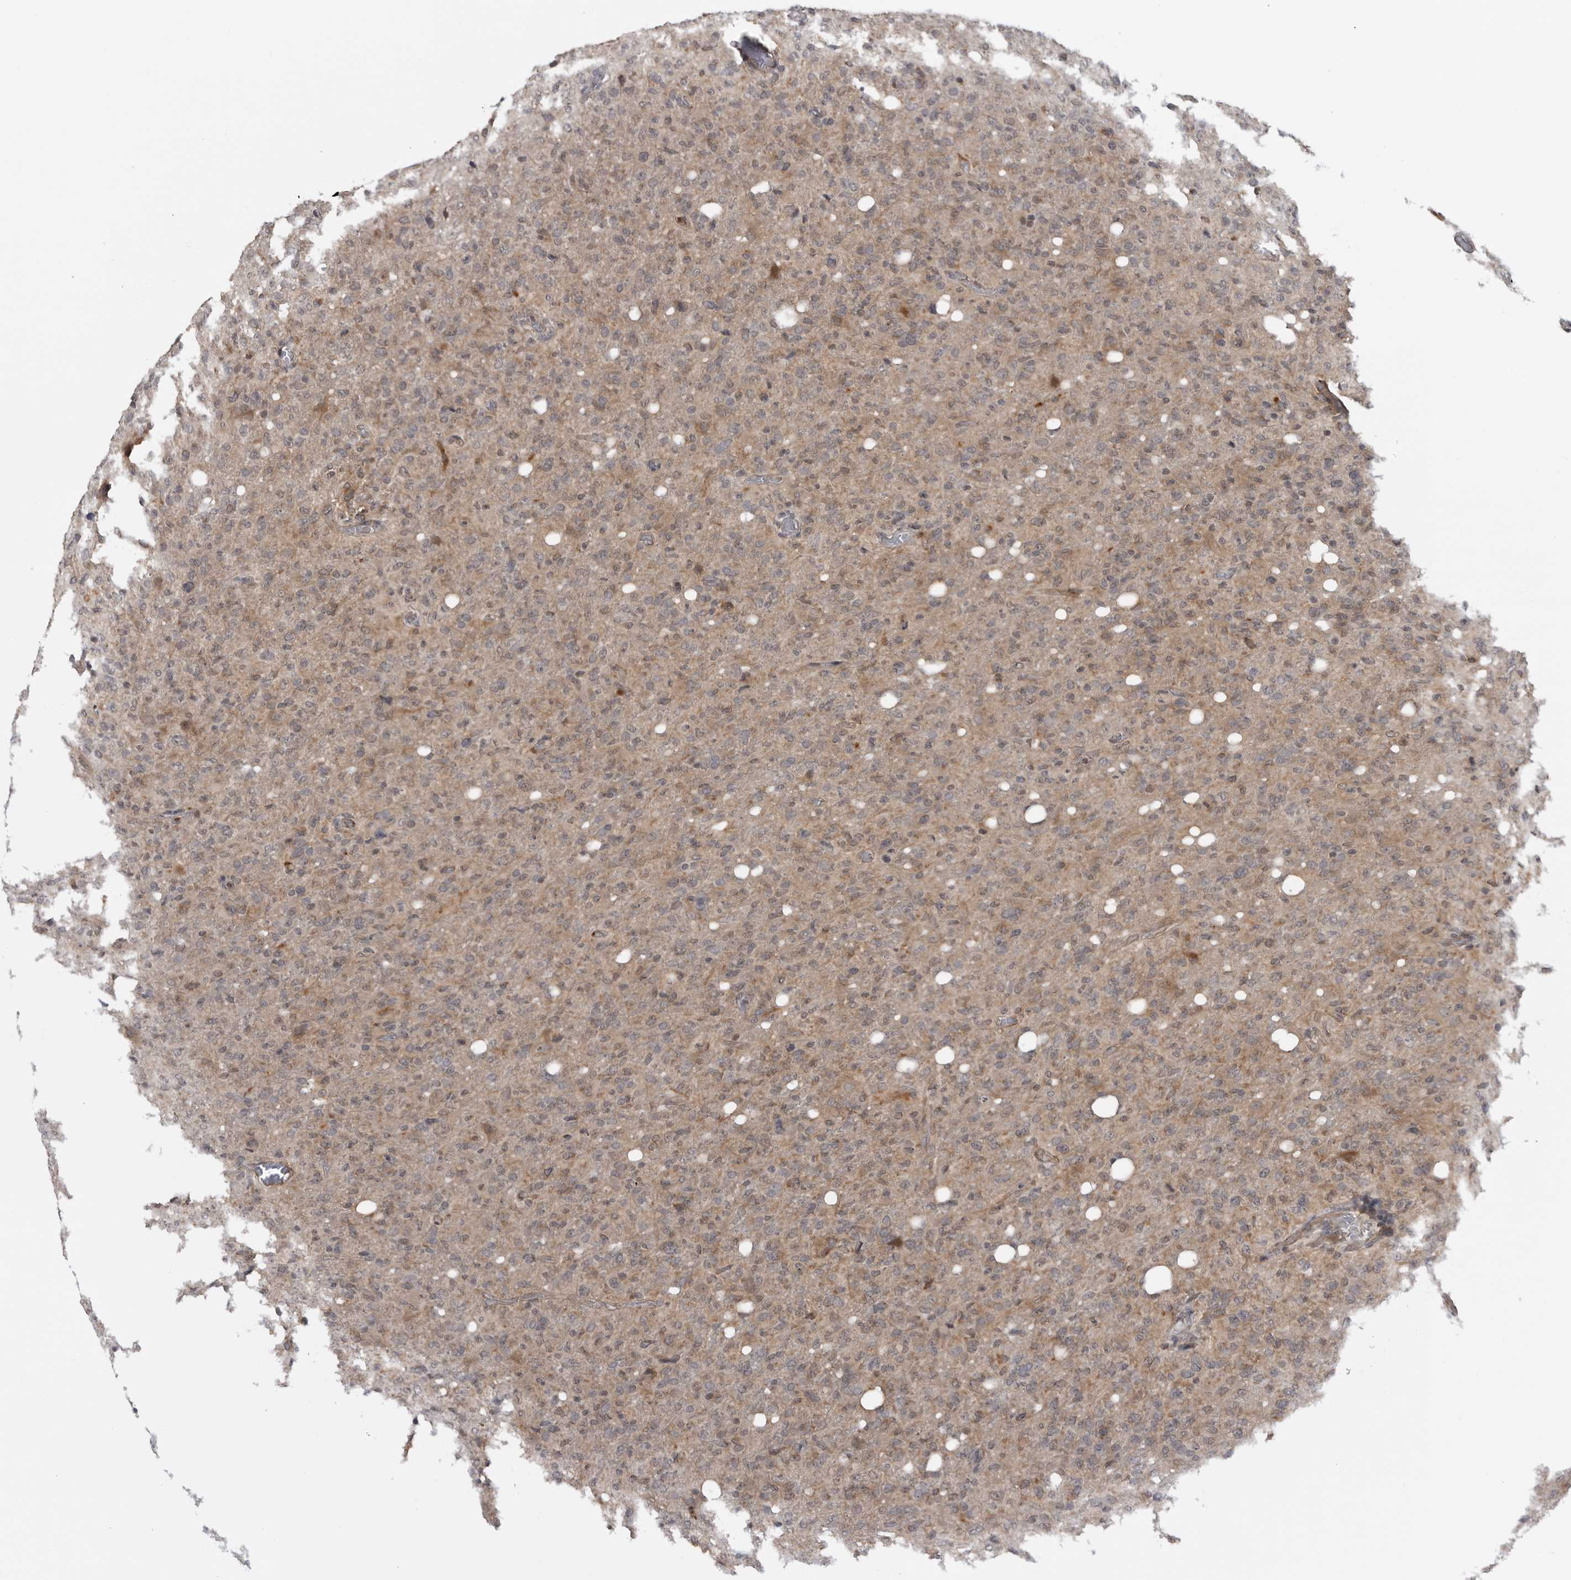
{"staining": {"intensity": "negative", "quantity": "none", "location": "none"}, "tissue": "glioma", "cell_type": "Tumor cells", "image_type": "cancer", "snomed": [{"axis": "morphology", "description": "Glioma, malignant, High grade"}, {"axis": "topography", "description": "Brain"}], "caption": "Immunohistochemical staining of human malignant glioma (high-grade) exhibits no significant expression in tumor cells.", "gene": "FAAP100", "patient": {"sex": "female", "age": 57}}